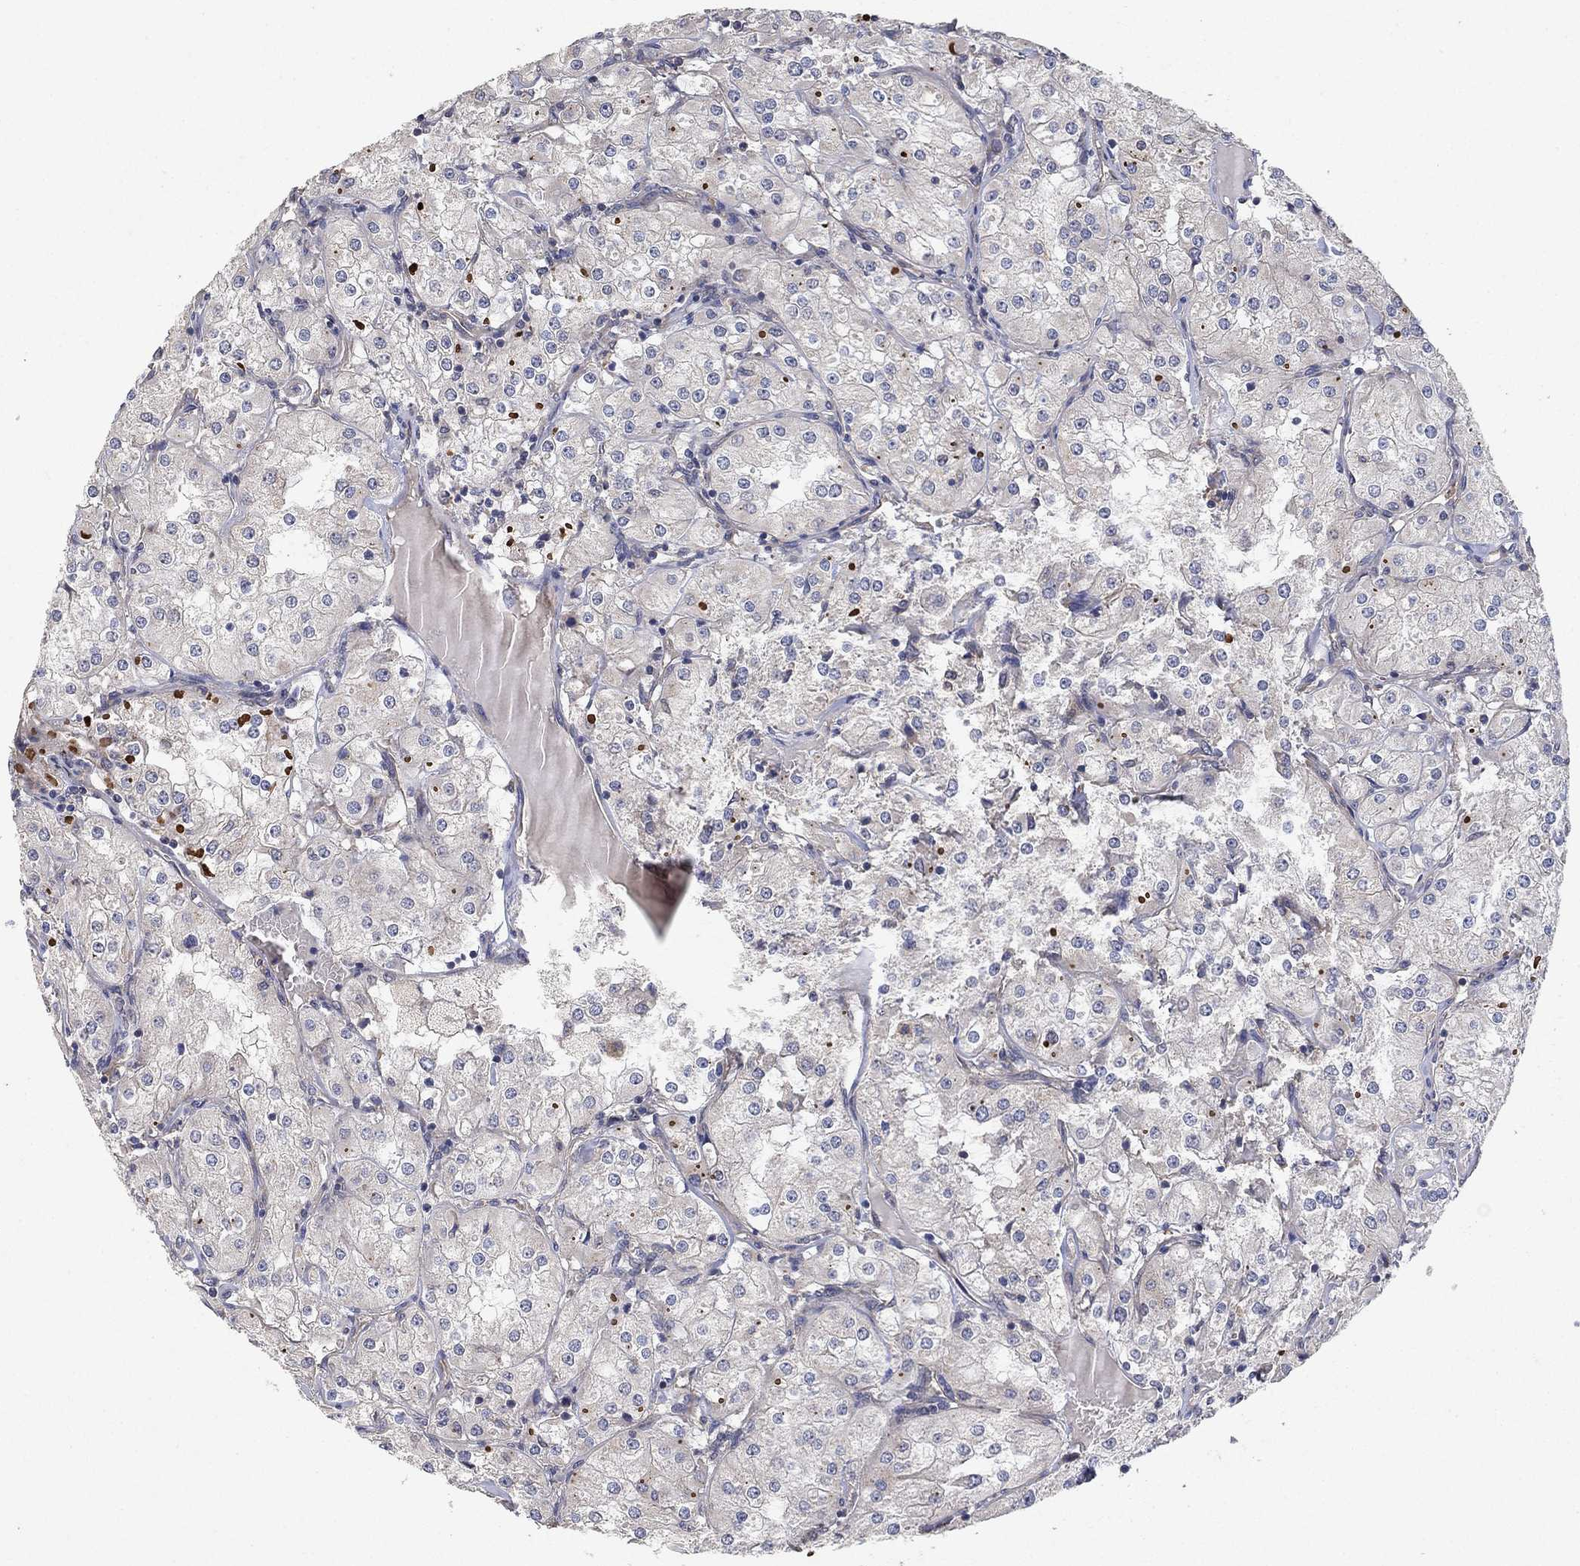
{"staining": {"intensity": "negative", "quantity": "none", "location": "none"}, "tissue": "renal cancer", "cell_type": "Tumor cells", "image_type": "cancer", "snomed": [{"axis": "morphology", "description": "Adenocarcinoma, NOS"}, {"axis": "topography", "description": "Kidney"}], "caption": "IHC image of human renal cancer (adenocarcinoma) stained for a protein (brown), which reveals no positivity in tumor cells.", "gene": "MCUR1", "patient": {"sex": "male", "age": 77}}